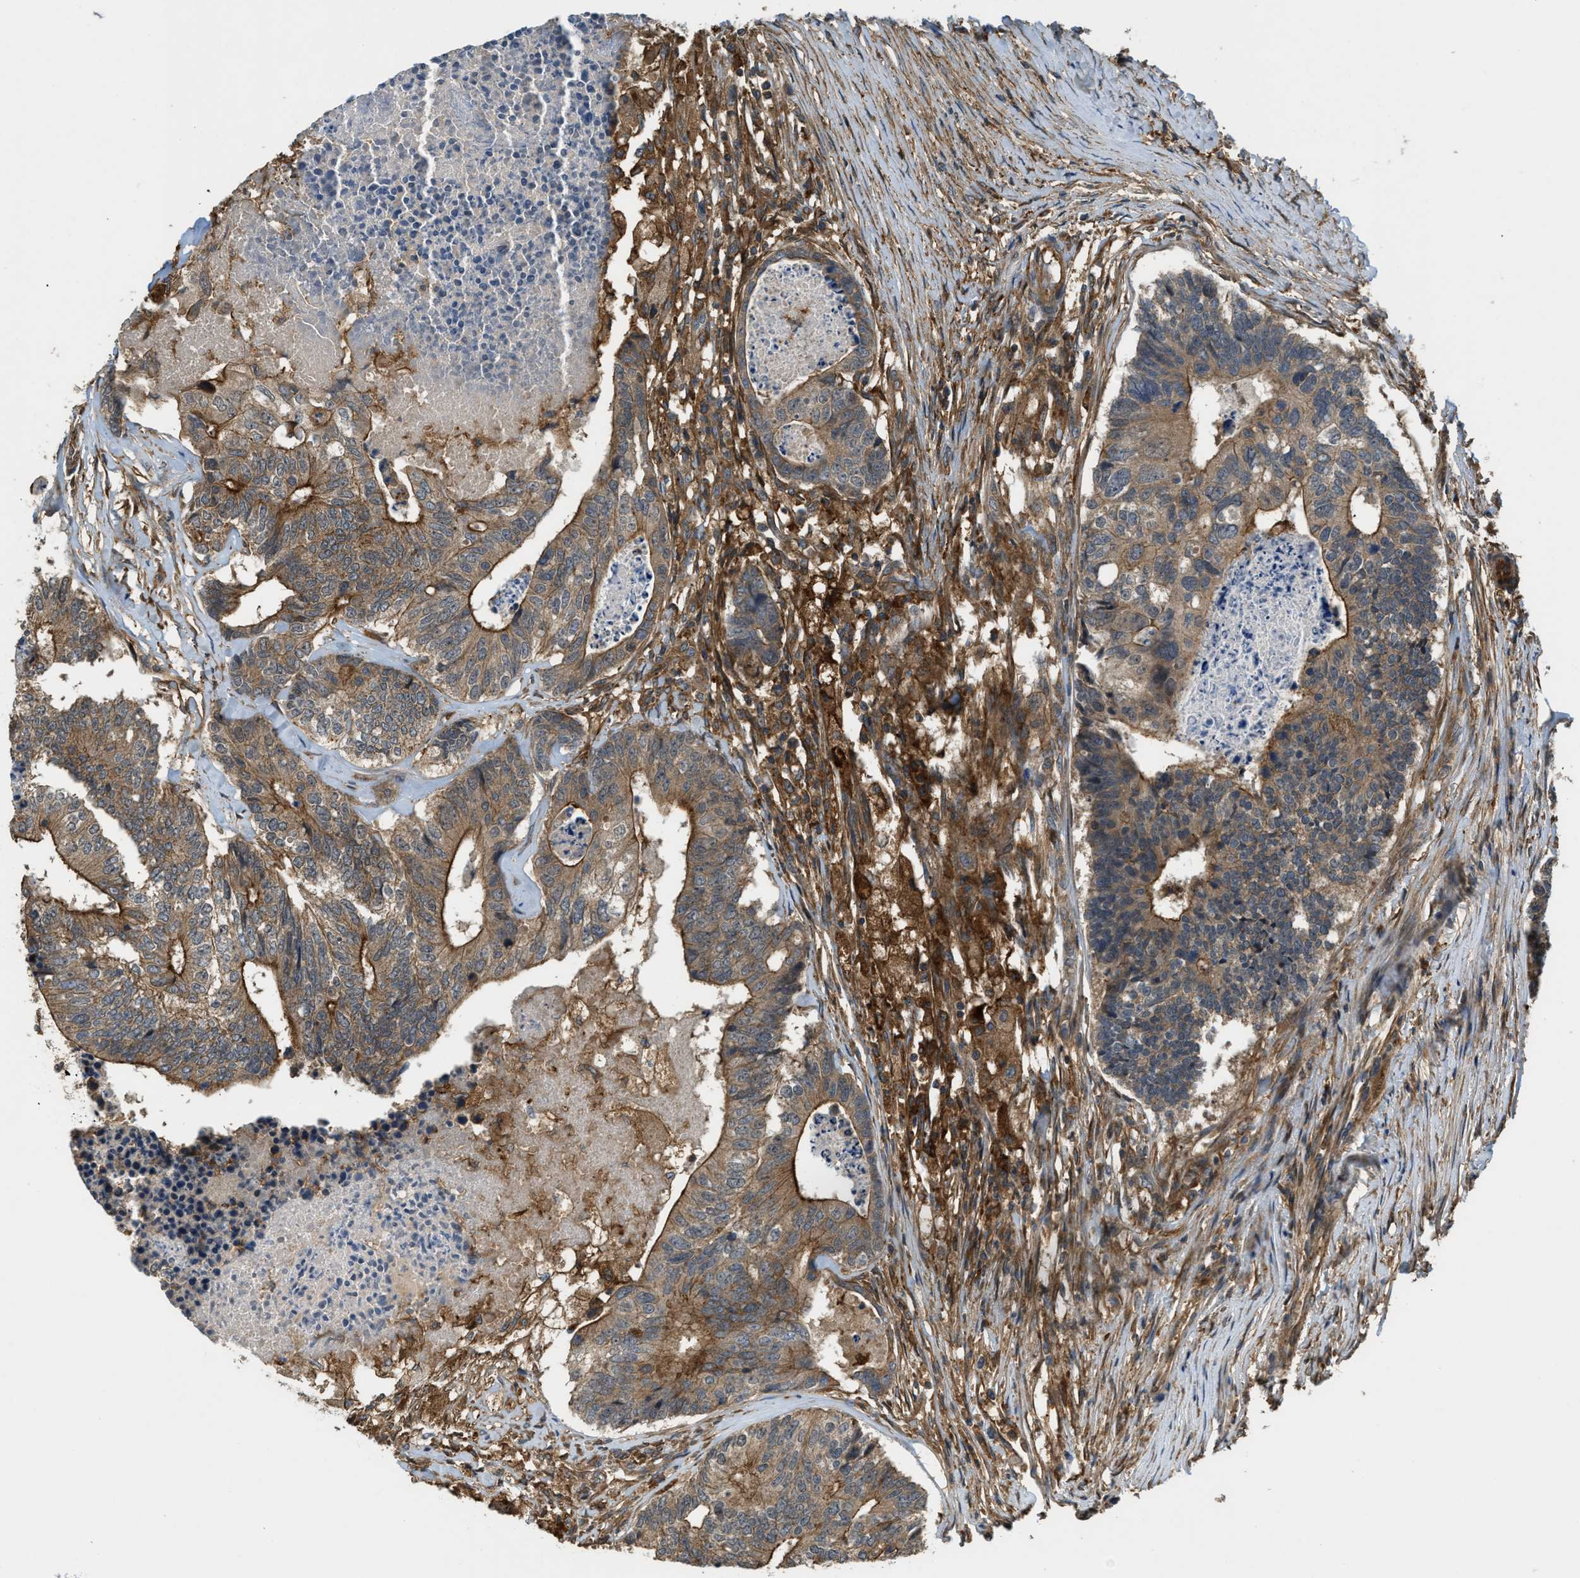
{"staining": {"intensity": "moderate", "quantity": ">75%", "location": "cytoplasmic/membranous"}, "tissue": "colorectal cancer", "cell_type": "Tumor cells", "image_type": "cancer", "snomed": [{"axis": "morphology", "description": "Adenocarcinoma, NOS"}, {"axis": "topography", "description": "Colon"}], "caption": "IHC image of neoplastic tissue: human colorectal cancer stained using immunohistochemistry shows medium levels of moderate protein expression localized specifically in the cytoplasmic/membranous of tumor cells, appearing as a cytoplasmic/membranous brown color.", "gene": "BAG4", "patient": {"sex": "female", "age": 67}}